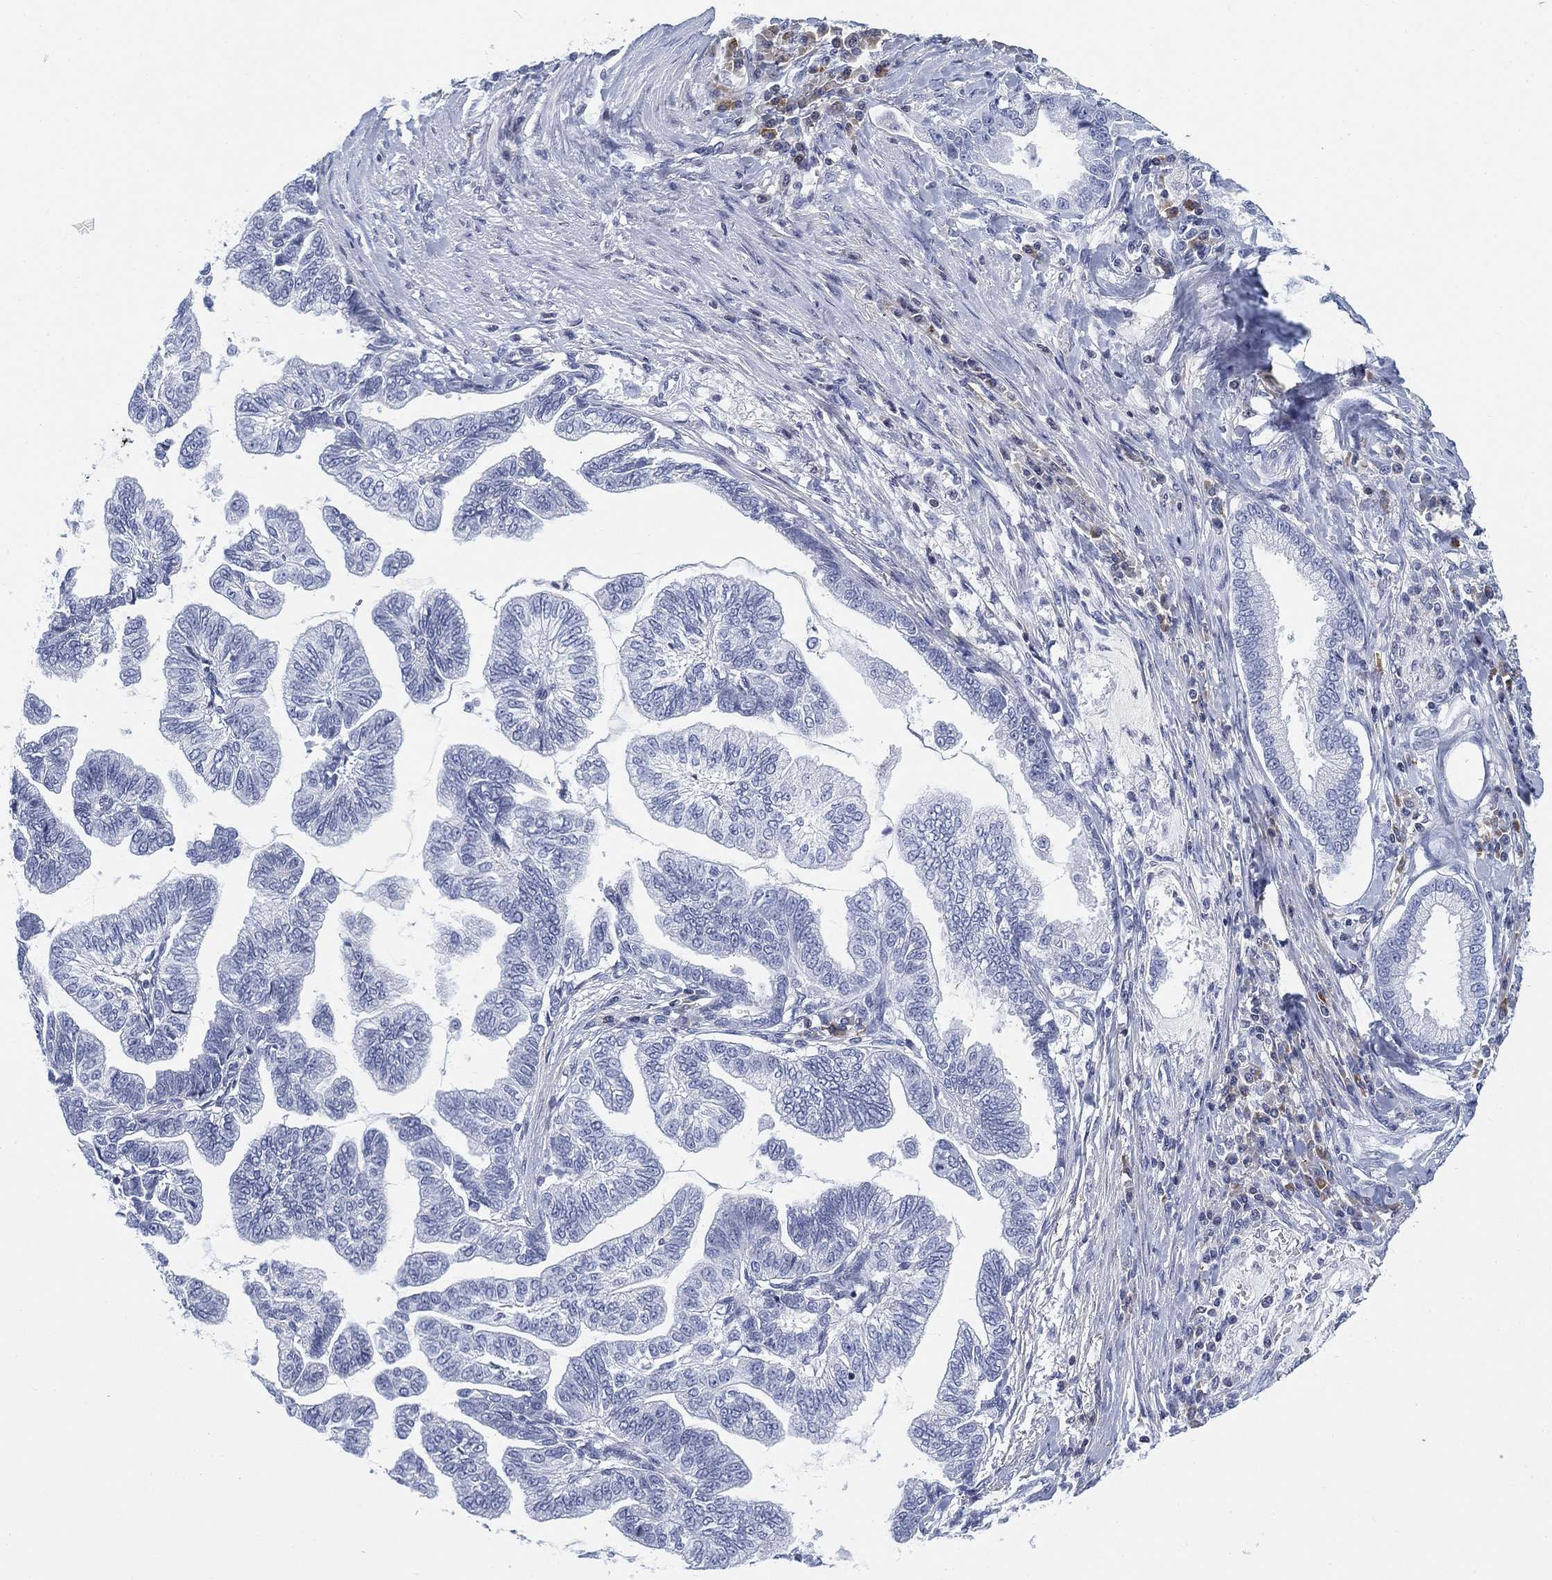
{"staining": {"intensity": "negative", "quantity": "none", "location": "none"}, "tissue": "stomach cancer", "cell_type": "Tumor cells", "image_type": "cancer", "snomed": [{"axis": "morphology", "description": "Adenocarcinoma, NOS"}, {"axis": "topography", "description": "Stomach"}], "caption": "A photomicrograph of stomach adenocarcinoma stained for a protein exhibits no brown staining in tumor cells.", "gene": "FYB1", "patient": {"sex": "male", "age": 83}}